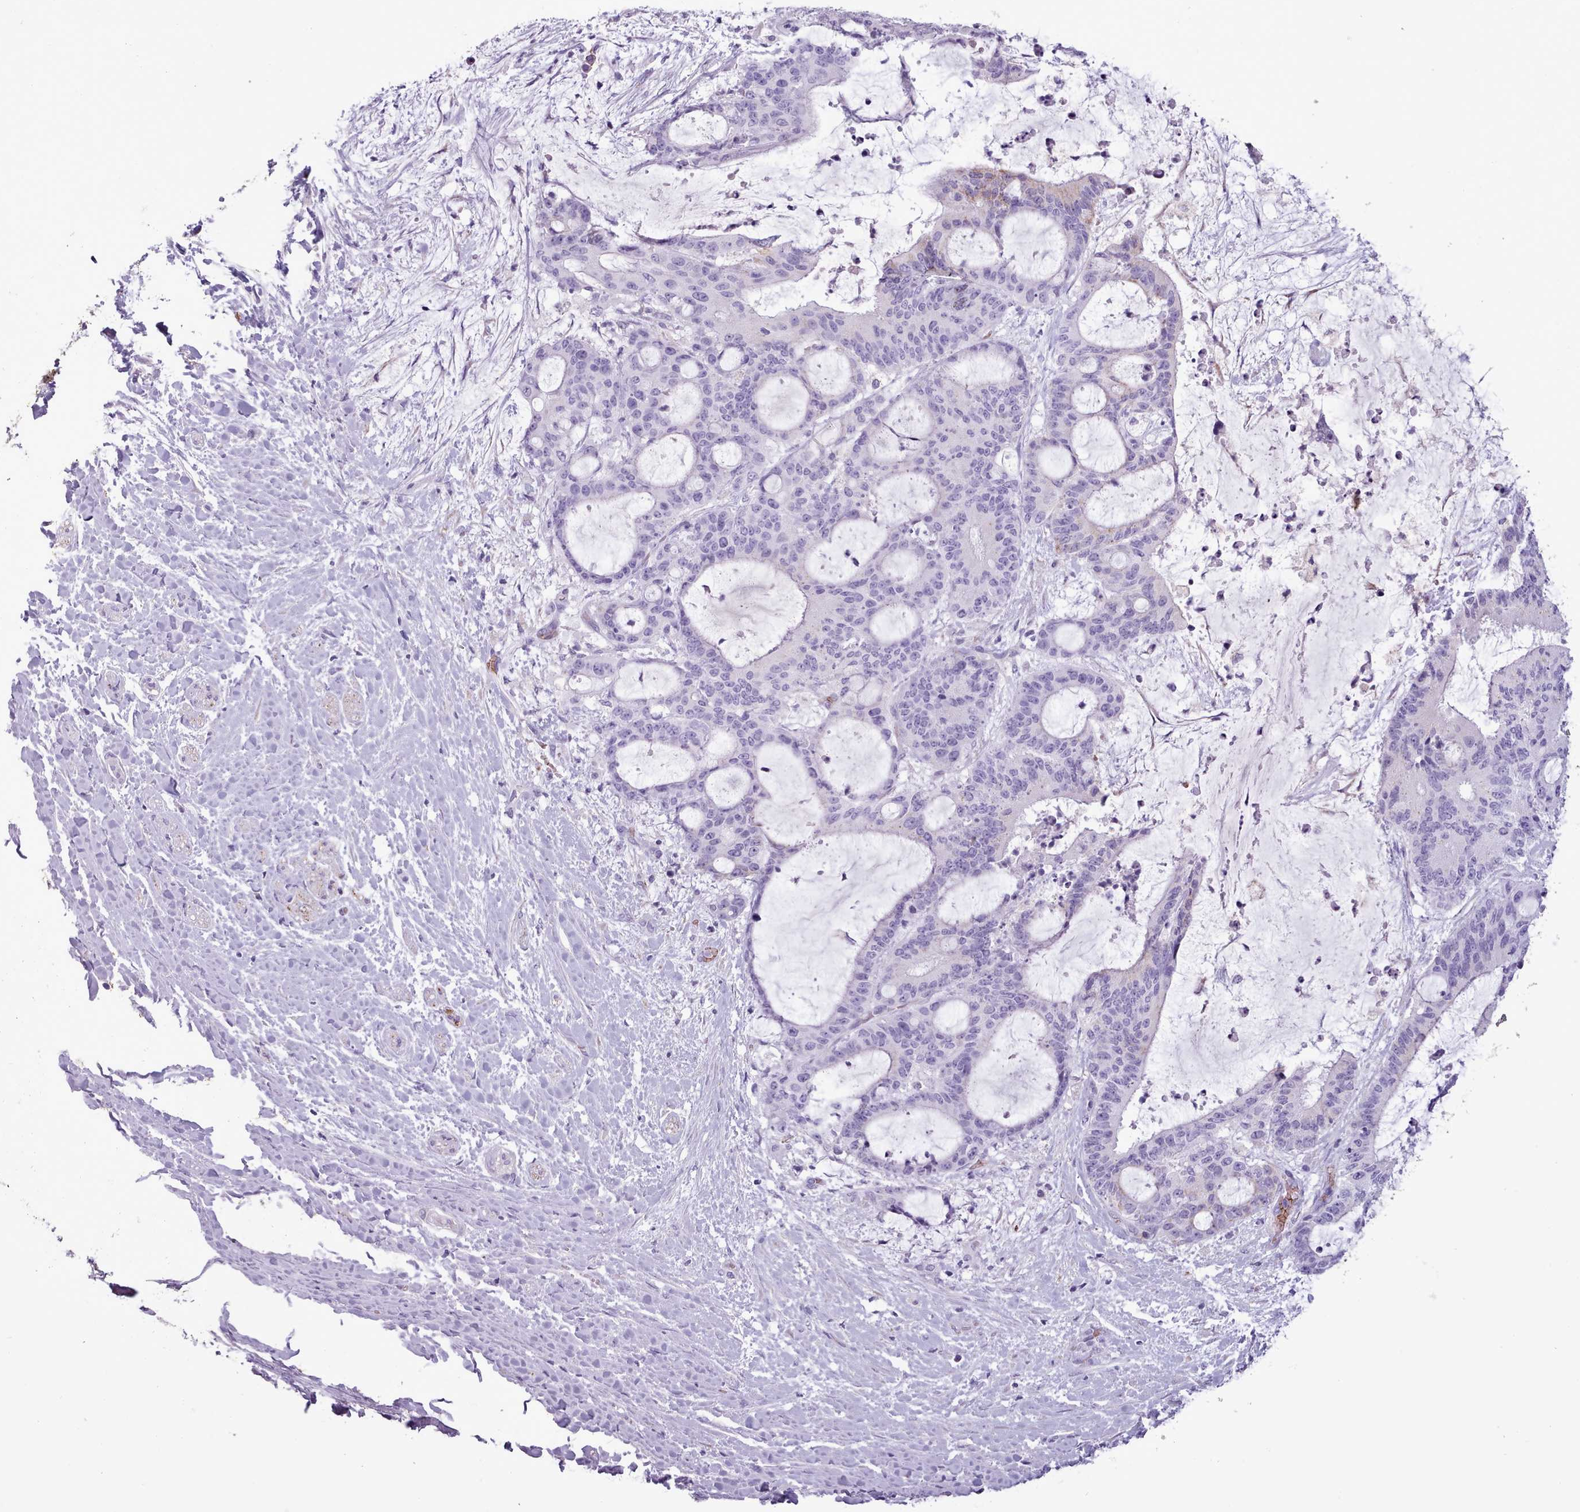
{"staining": {"intensity": "negative", "quantity": "none", "location": "none"}, "tissue": "liver cancer", "cell_type": "Tumor cells", "image_type": "cancer", "snomed": [{"axis": "morphology", "description": "Normal tissue, NOS"}, {"axis": "morphology", "description": "Cholangiocarcinoma"}, {"axis": "topography", "description": "Liver"}, {"axis": "topography", "description": "Peripheral nerve tissue"}], "caption": "This is a histopathology image of IHC staining of liver cancer, which shows no positivity in tumor cells.", "gene": "AK4", "patient": {"sex": "female", "age": 73}}